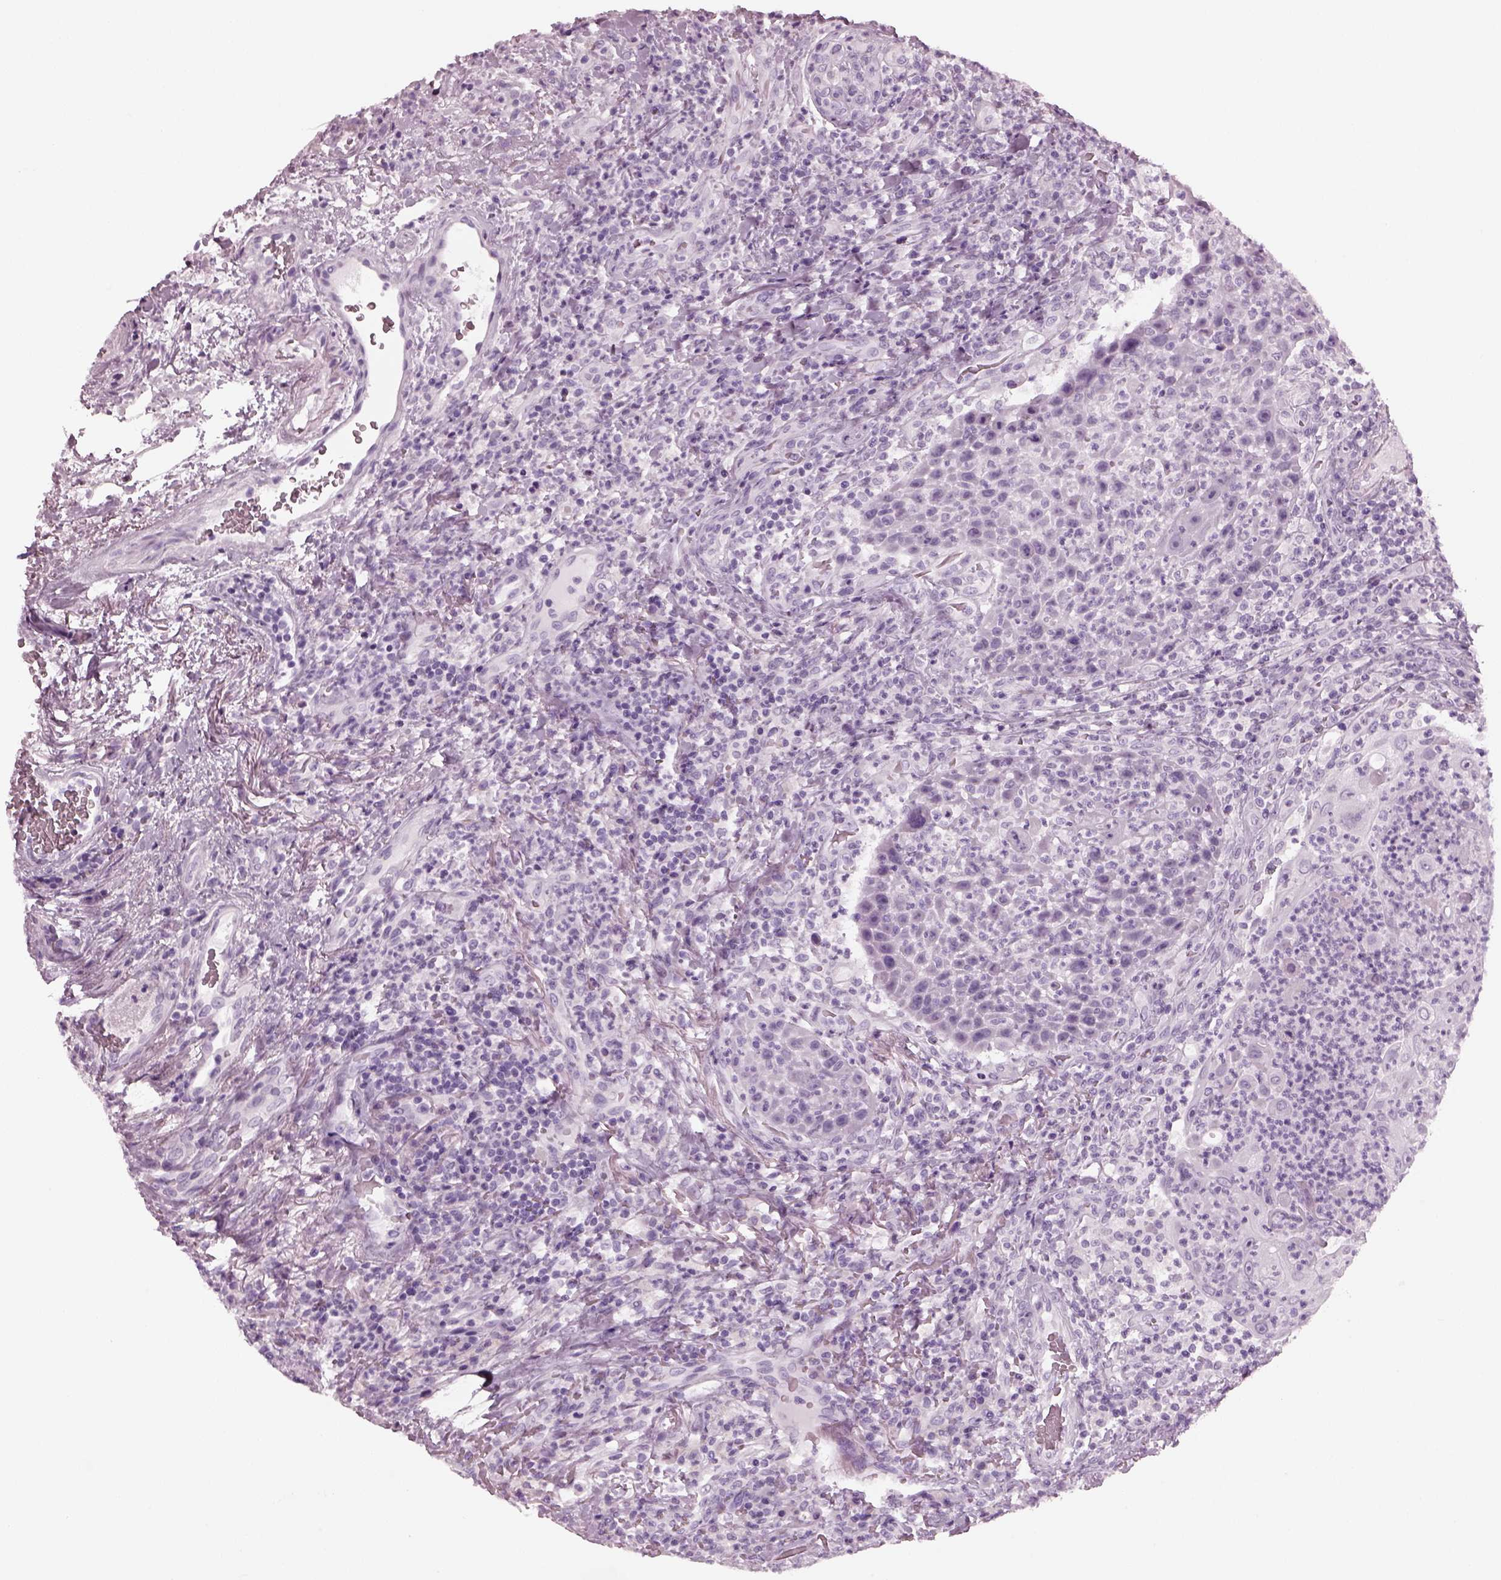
{"staining": {"intensity": "negative", "quantity": "none", "location": "none"}, "tissue": "head and neck cancer", "cell_type": "Tumor cells", "image_type": "cancer", "snomed": [{"axis": "morphology", "description": "Squamous cell carcinoma, NOS"}, {"axis": "topography", "description": "Head-Neck"}], "caption": "The photomicrograph exhibits no significant positivity in tumor cells of head and neck cancer.", "gene": "RCVRN", "patient": {"sex": "male", "age": 69}}